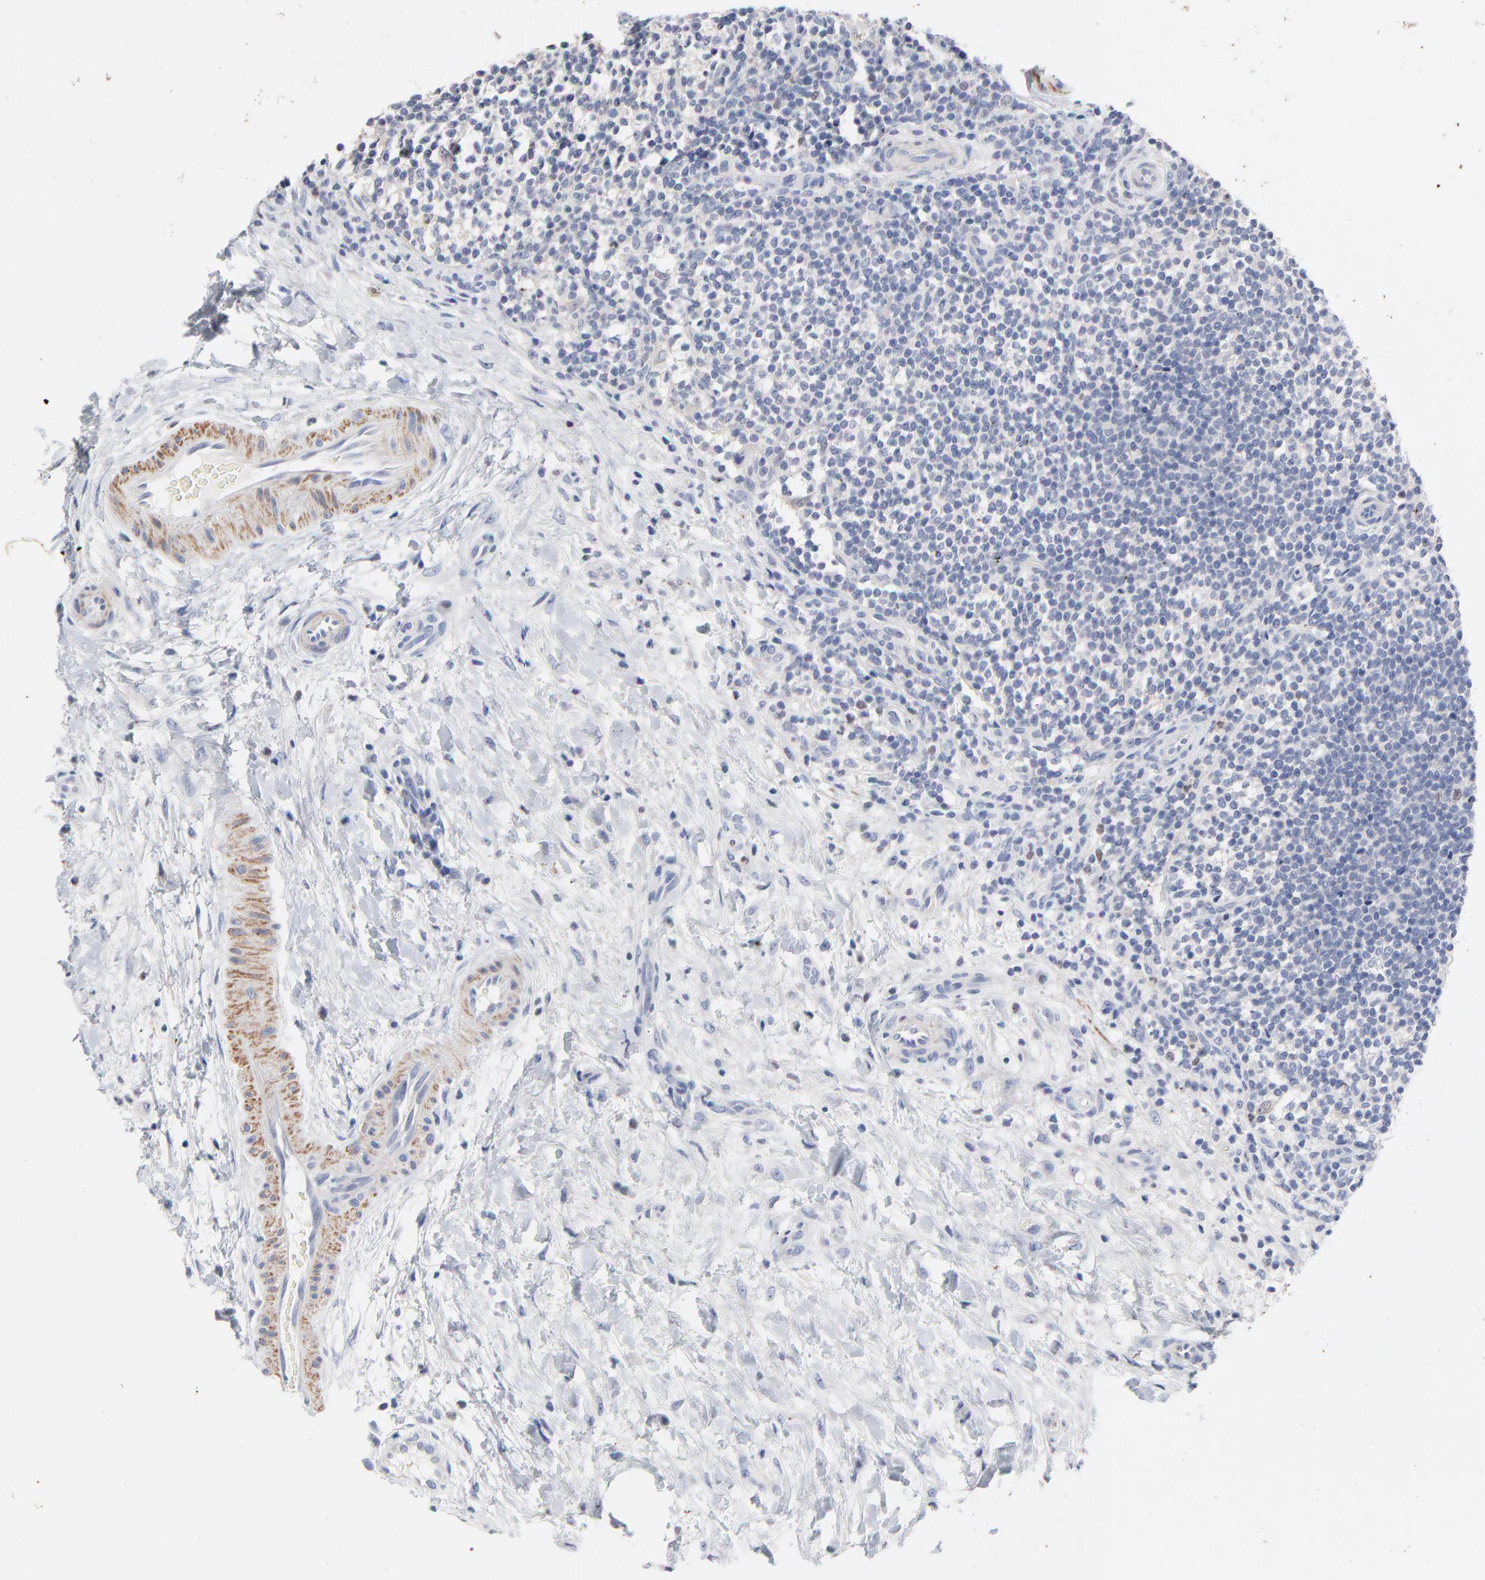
{"staining": {"intensity": "moderate", "quantity": "<25%", "location": "nuclear"}, "tissue": "lymphoma", "cell_type": "Tumor cells", "image_type": "cancer", "snomed": [{"axis": "morphology", "description": "Malignant lymphoma, non-Hodgkin's type, Low grade"}, {"axis": "topography", "description": "Lymph node"}], "caption": "High-power microscopy captured an IHC histopathology image of low-grade malignant lymphoma, non-Hodgkin's type, revealing moderate nuclear expression in about <25% of tumor cells. (DAB (3,3'-diaminobenzidine) IHC with brightfield microscopy, high magnification).", "gene": "AADAC", "patient": {"sex": "female", "age": 76}}